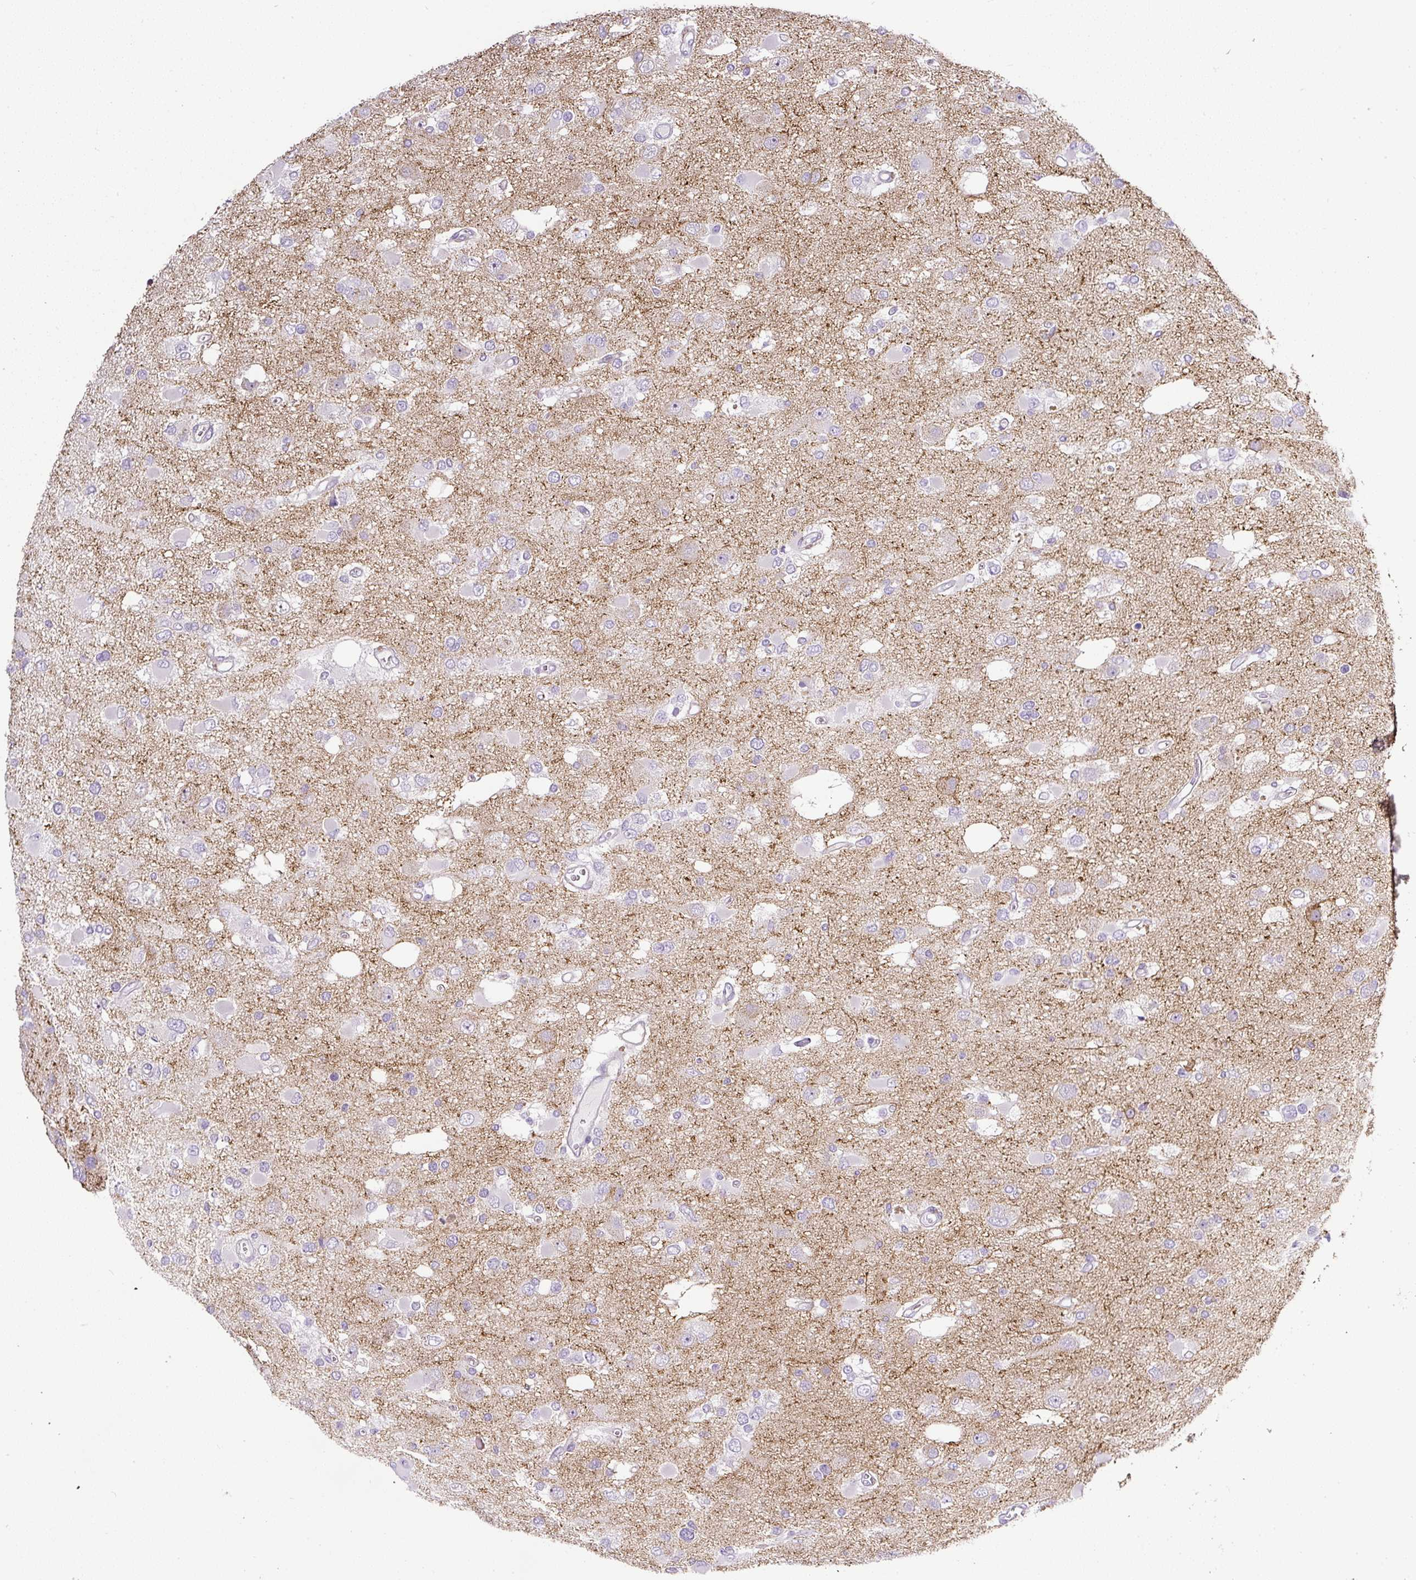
{"staining": {"intensity": "negative", "quantity": "none", "location": "none"}, "tissue": "glioma", "cell_type": "Tumor cells", "image_type": "cancer", "snomed": [{"axis": "morphology", "description": "Glioma, malignant, High grade"}, {"axis": "topography", "description": "Brain"}], "caption": "Histopathology image shows no protein expression in tumor cells of malignant glioma (high-grade) tissue. Brightfield microscopy of immunohistochemistry stained with DAB (3,3'-diaminobenzidine) (brown) and hematoxylin (blue), captured at high magnification.", "gene": "HPS4", "patient": {"sex": "male", "age": 53}}